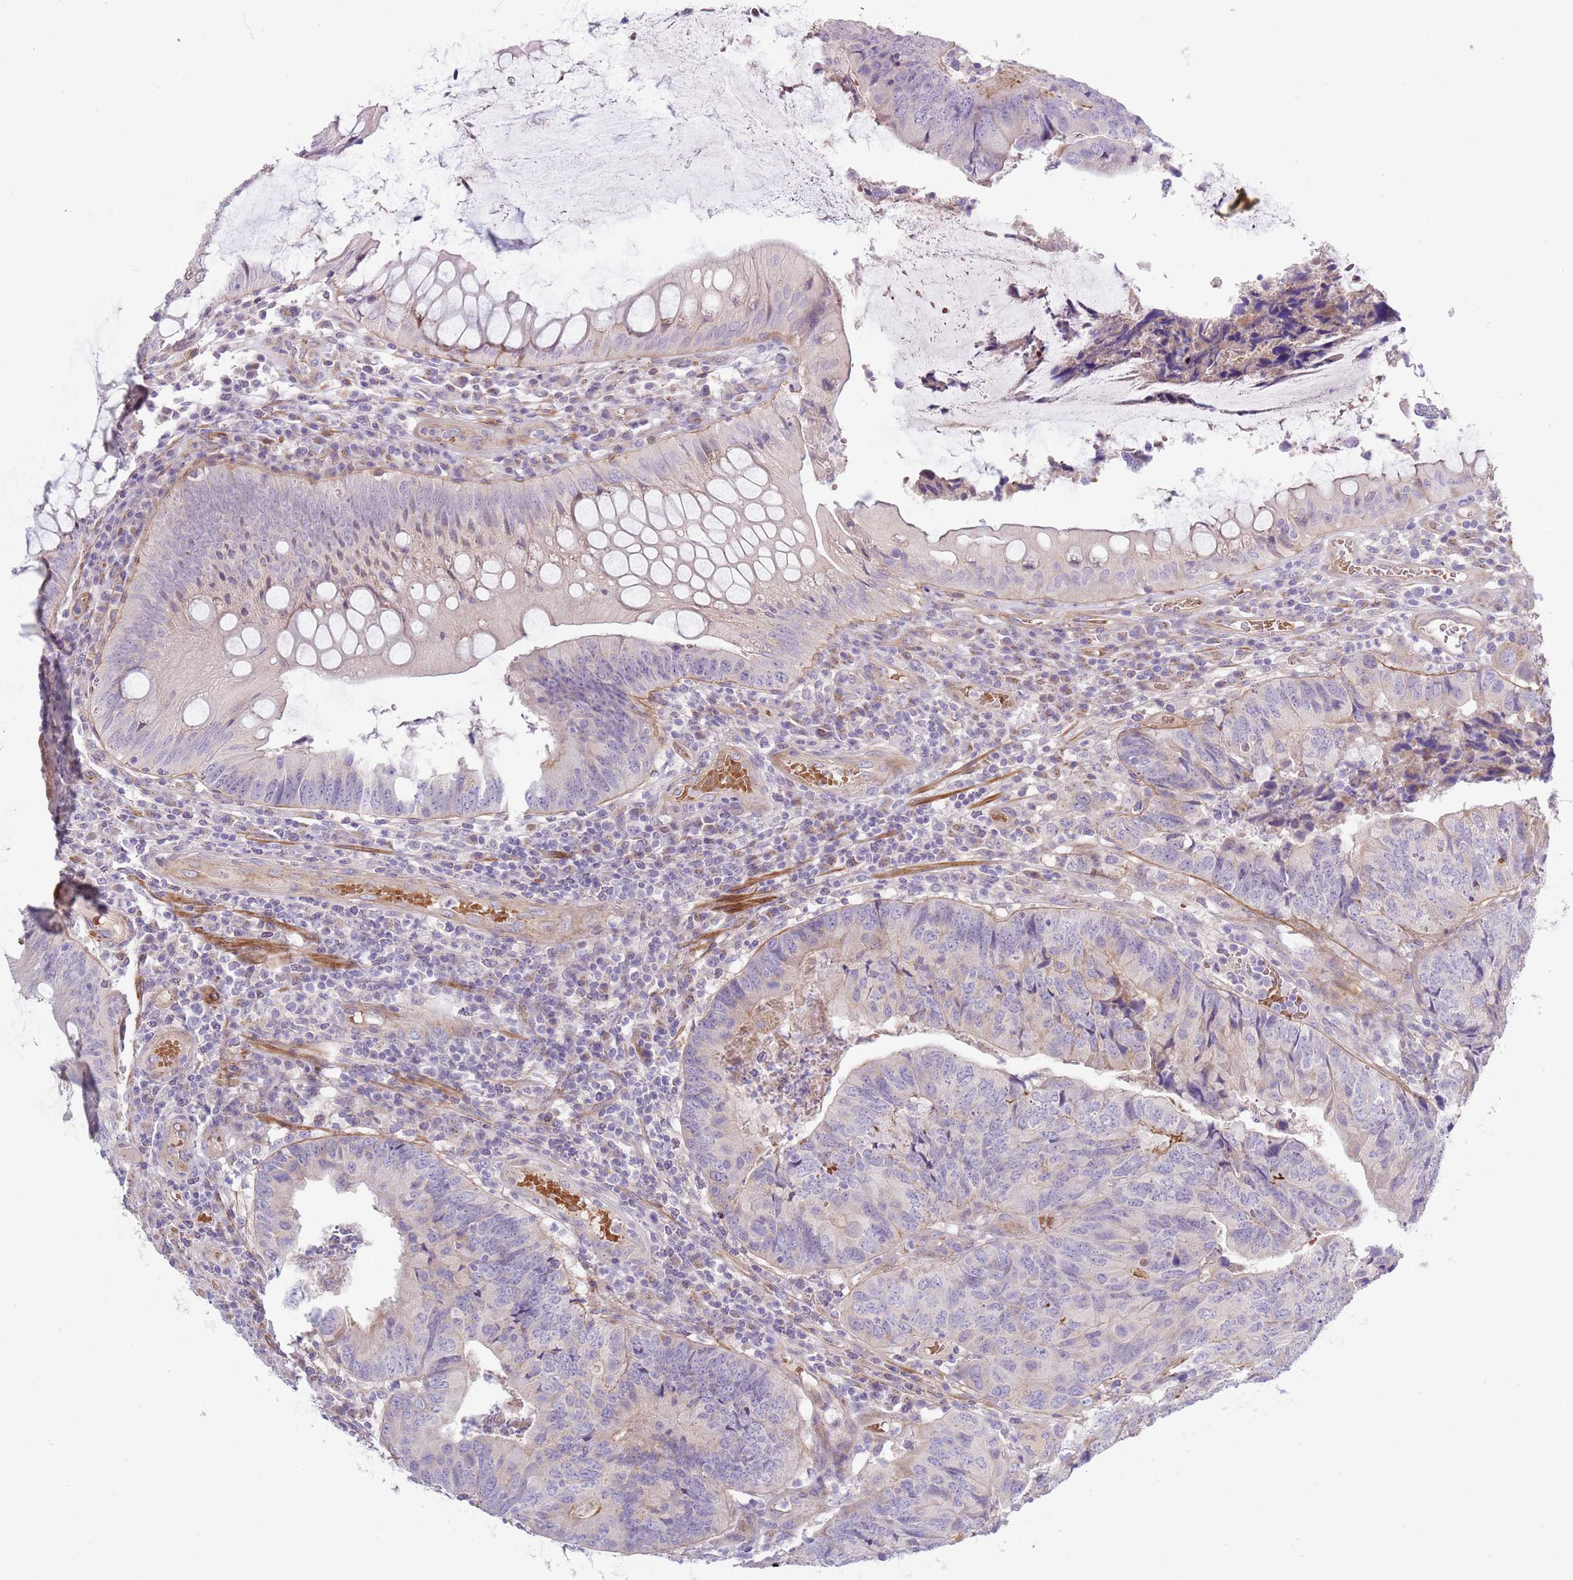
{"staining": {"intensity": "weak", "quantity": "<25%", "location": "cytoplasmic/membranous"}, "tissue": "colorectal cancer", "cell_type": "Tumor cells", "image_type": "cancer", "snomed": [{"axis": "morphology", "description": "Adenocarcinoma, NOS"}, {"axis": "topography", "description": "Colon"}], "caption": "This photomicrograph is of colorectal cancer (adenocarcinoma) stained with IHC to label a protein in brown with the nuclei are counter-stained blue. There is no staining in tumor cells.", "gene": "TINAGL1", "patient": {"sex": "female", "age": 67}}